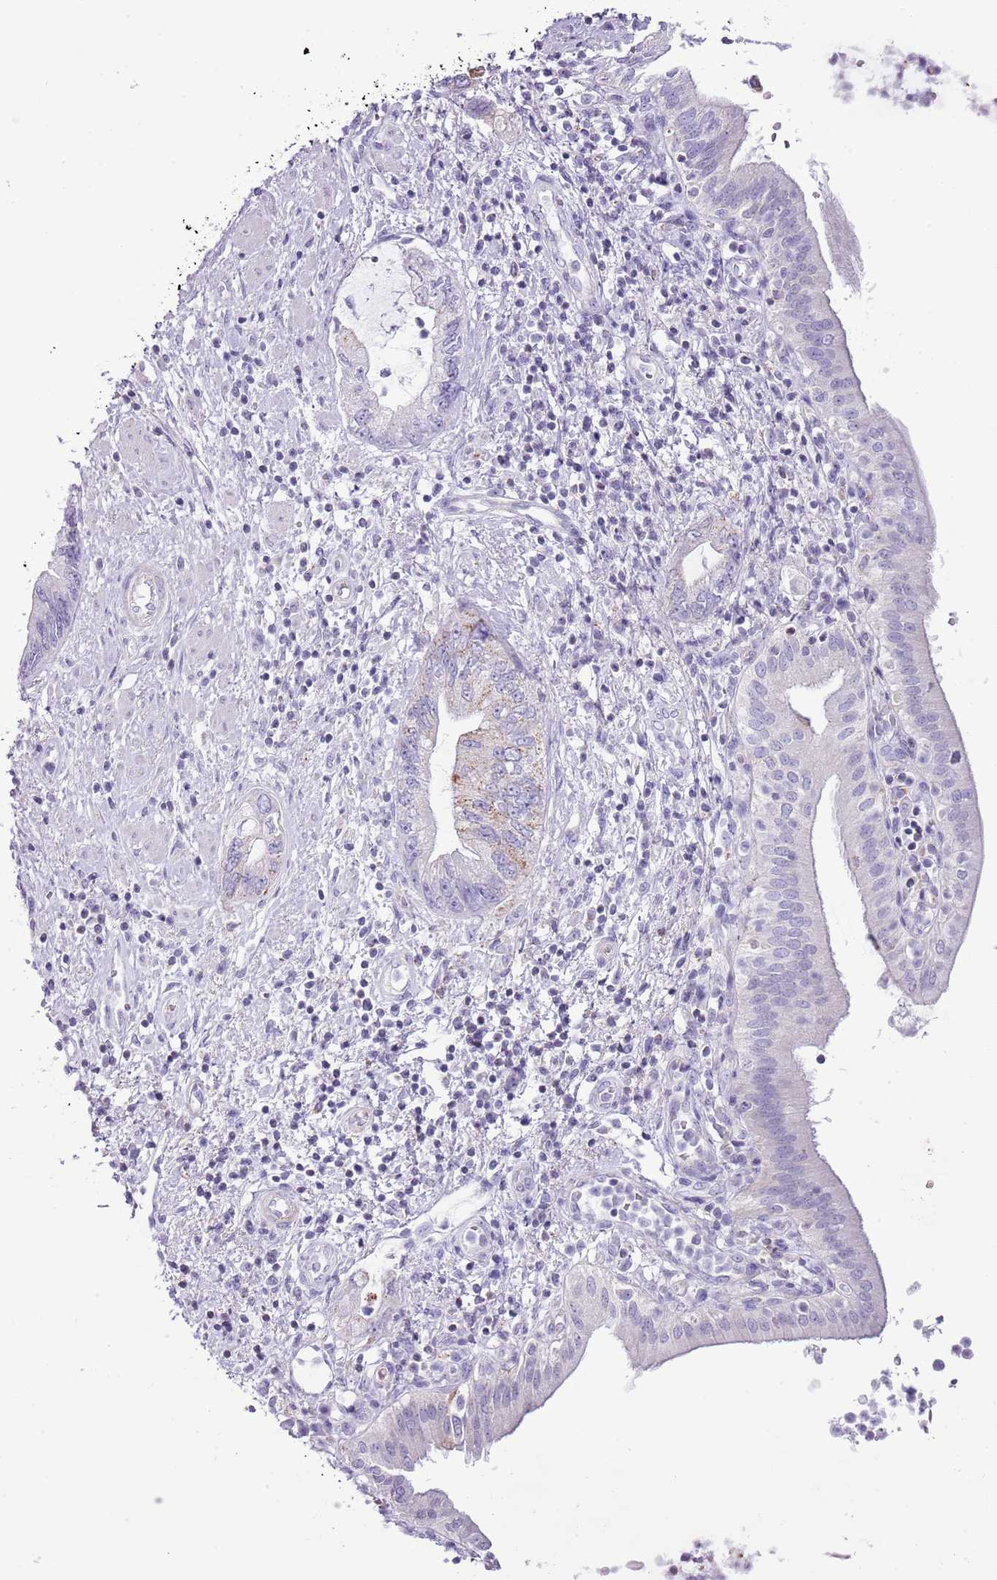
{"staining": {"intensity": "weak", "quantity": "<25%", "location": "cytoplasmic/membranous"}, "tissue": "pancreatic cancer", "cell_type": "Tumor cells", "image_type": "cancer", "snomed": [{"axis": "morphology", "description": "Adenocarcinoma, NOS"}, {"axis": "topography", "description": "Pancreas"}], "caption": "Tumor cells show no significant protein positivity in adenocarcinoma (pancreatic).", "gene": "SLC23A1", "patient": {"sex": "female", "age": 73}}